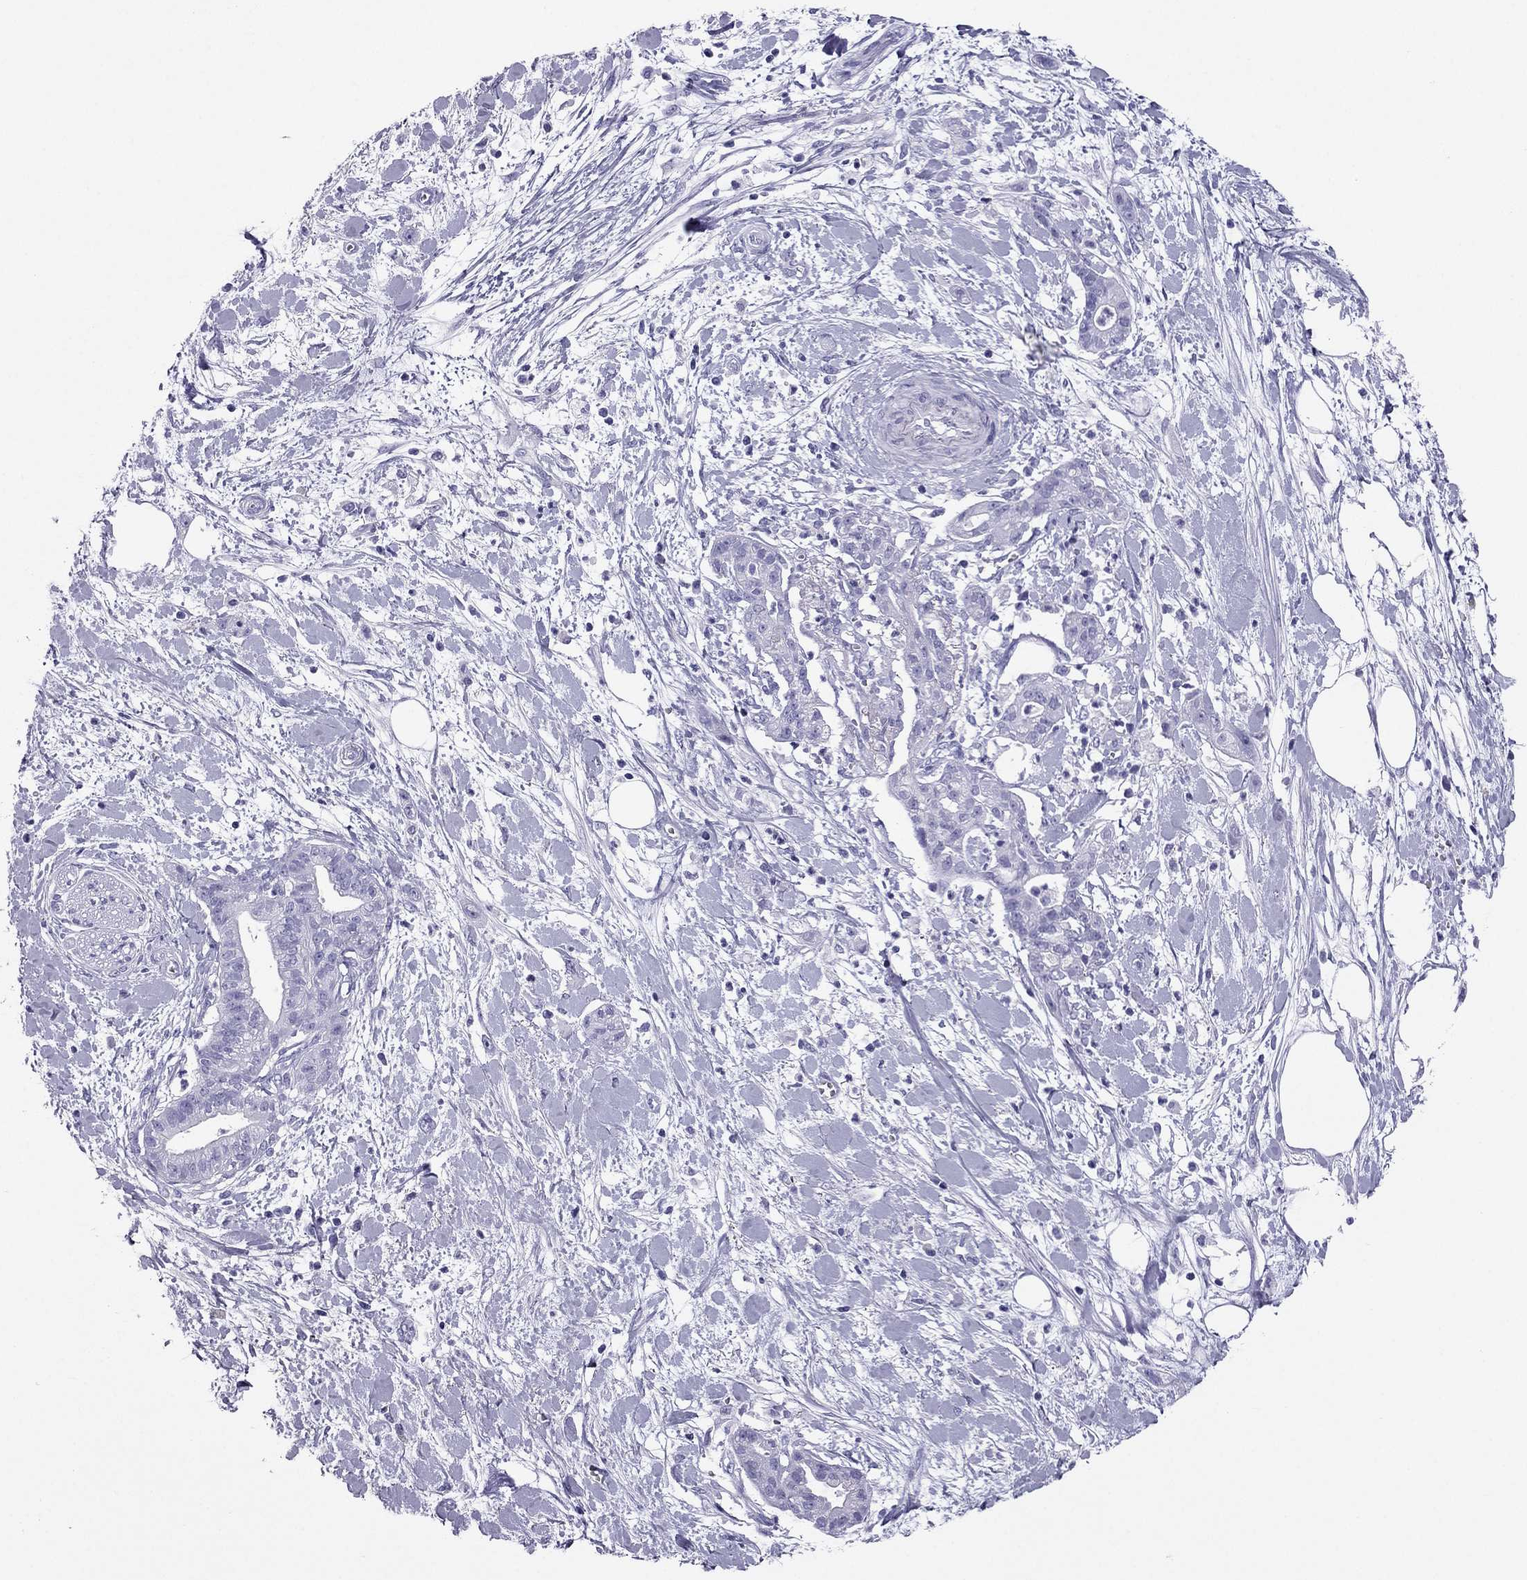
{"staining": {"intensity": "negative", "quantity": "none", "location": "none"}, "tissue": "pancreatic cancer", "cell_type": "Tumor cells", "image_type": "cancer", "snomed": [{"axis": "morphology", "description": "Normal tissue, NOS"}, {"axis": "morphology", "description": "Adenocarcinoma, NOS"}, {"axis": "topography", "description": "Lymph node"}, {"axis": "topography", "description": "Pancreas"}], "caption": "Pancreatic cancer stained for a protein using immunohistochemistry (IHC) demonstrates no positivity tumor cells.", "gene": "PDE6A", "patient": {"sex": "female", "age": 58}}